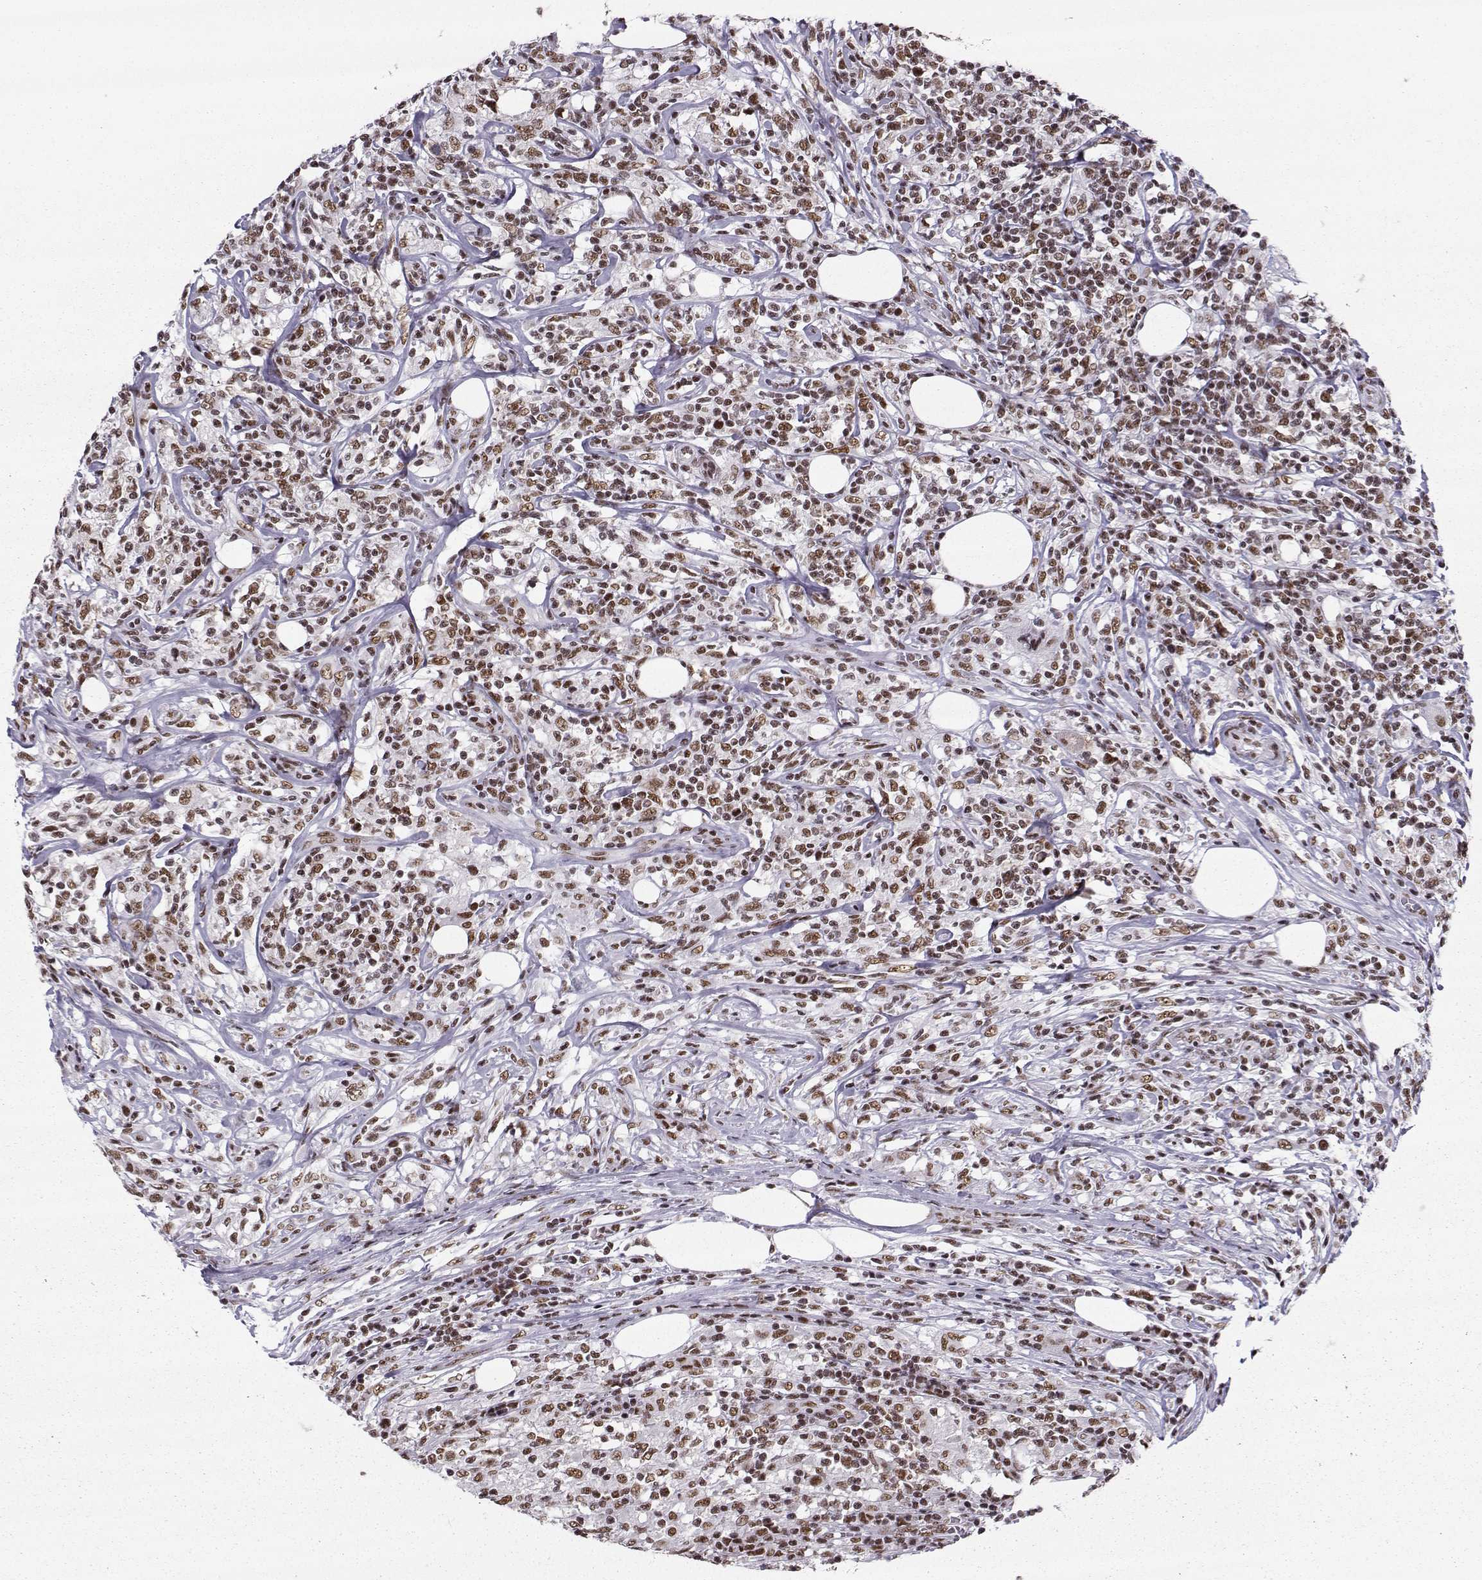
{"staining": {"intensity": "moderate", "quantity": ">75%", "location": "nuclear"}, "tissue": "lymphoma", "cell_type": "Tumor cells", "image_type": "cancer", "snomed": [{"axis": "morphology", "description": "Malignant lymphoma, non-Hodgkin's type, High grade"}, {"axis": "topography", "description": "Lymph node"}], "caption": "Protein analysis of high-grade malignant lymphoma, non-Hodgkin's type tissue reveals moderate nuclear staining in approximately >75% of tumor cells. (DAB = brown stain, brightfield microscopy at high magnification).", "gene": "SNRPB2", "patient": {"sex": "female", "age": 84}}